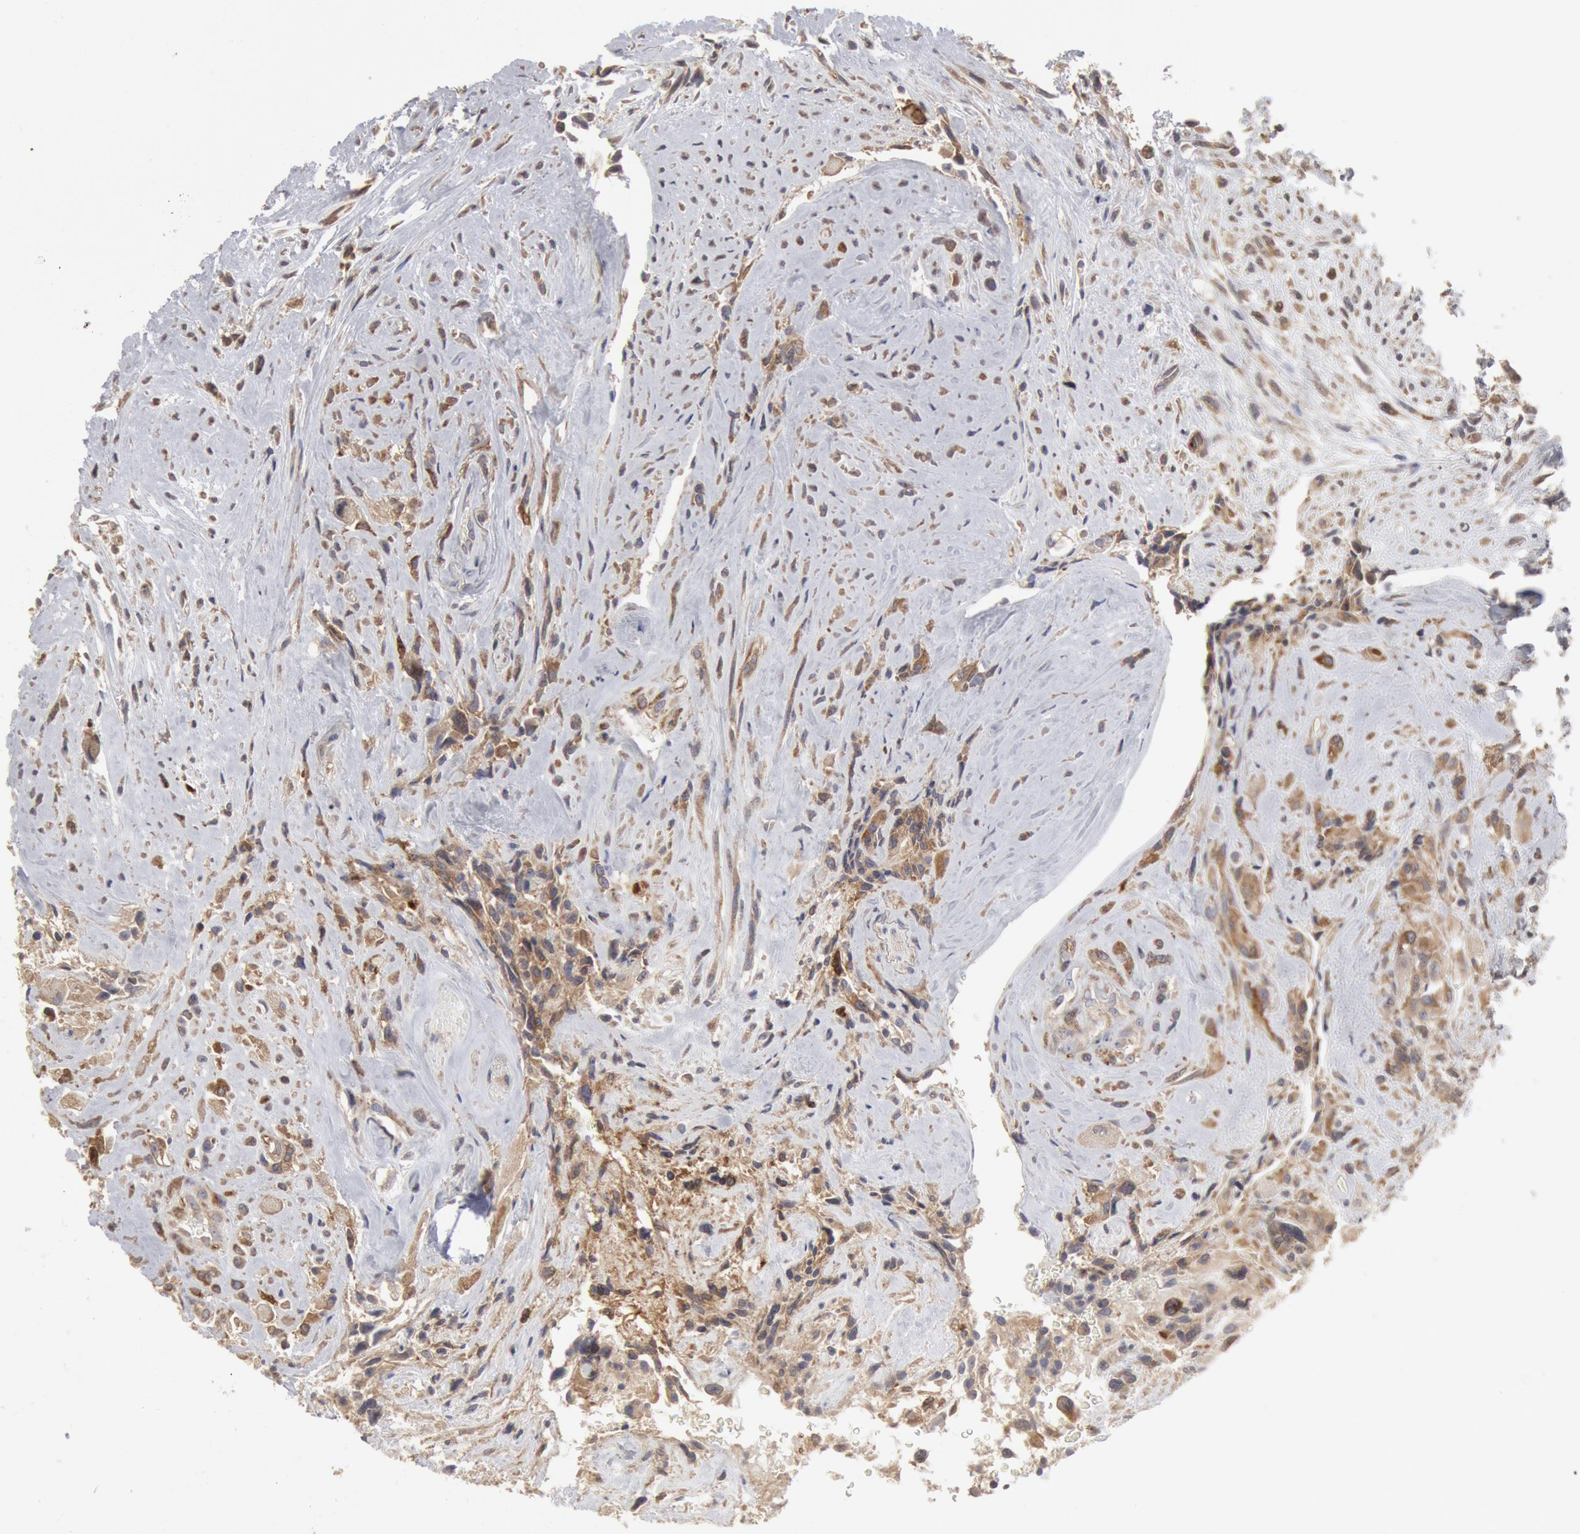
{"staining": {"intensity": "negative", "quantity": "none", "location": "none"}, "tissue": "glioma", "cell_type": "Tumor cells", "image_type": "cancer", "snomed": [{"axis": "morphology", "description": "Glioma, malignant, High grade"}, {"axis": "topography", "description": "Brain"}], "caption": "Histopathology image shows no significant protein positivity in tumor cells of glioma. The staining is performed using DAB (3,3'-diaminobenzidine) brown chromogen with nuclei counter-stained in using hematoxylin.", "gene": "OSBPL8", "patient": {"sex": "male", "age": 48}}